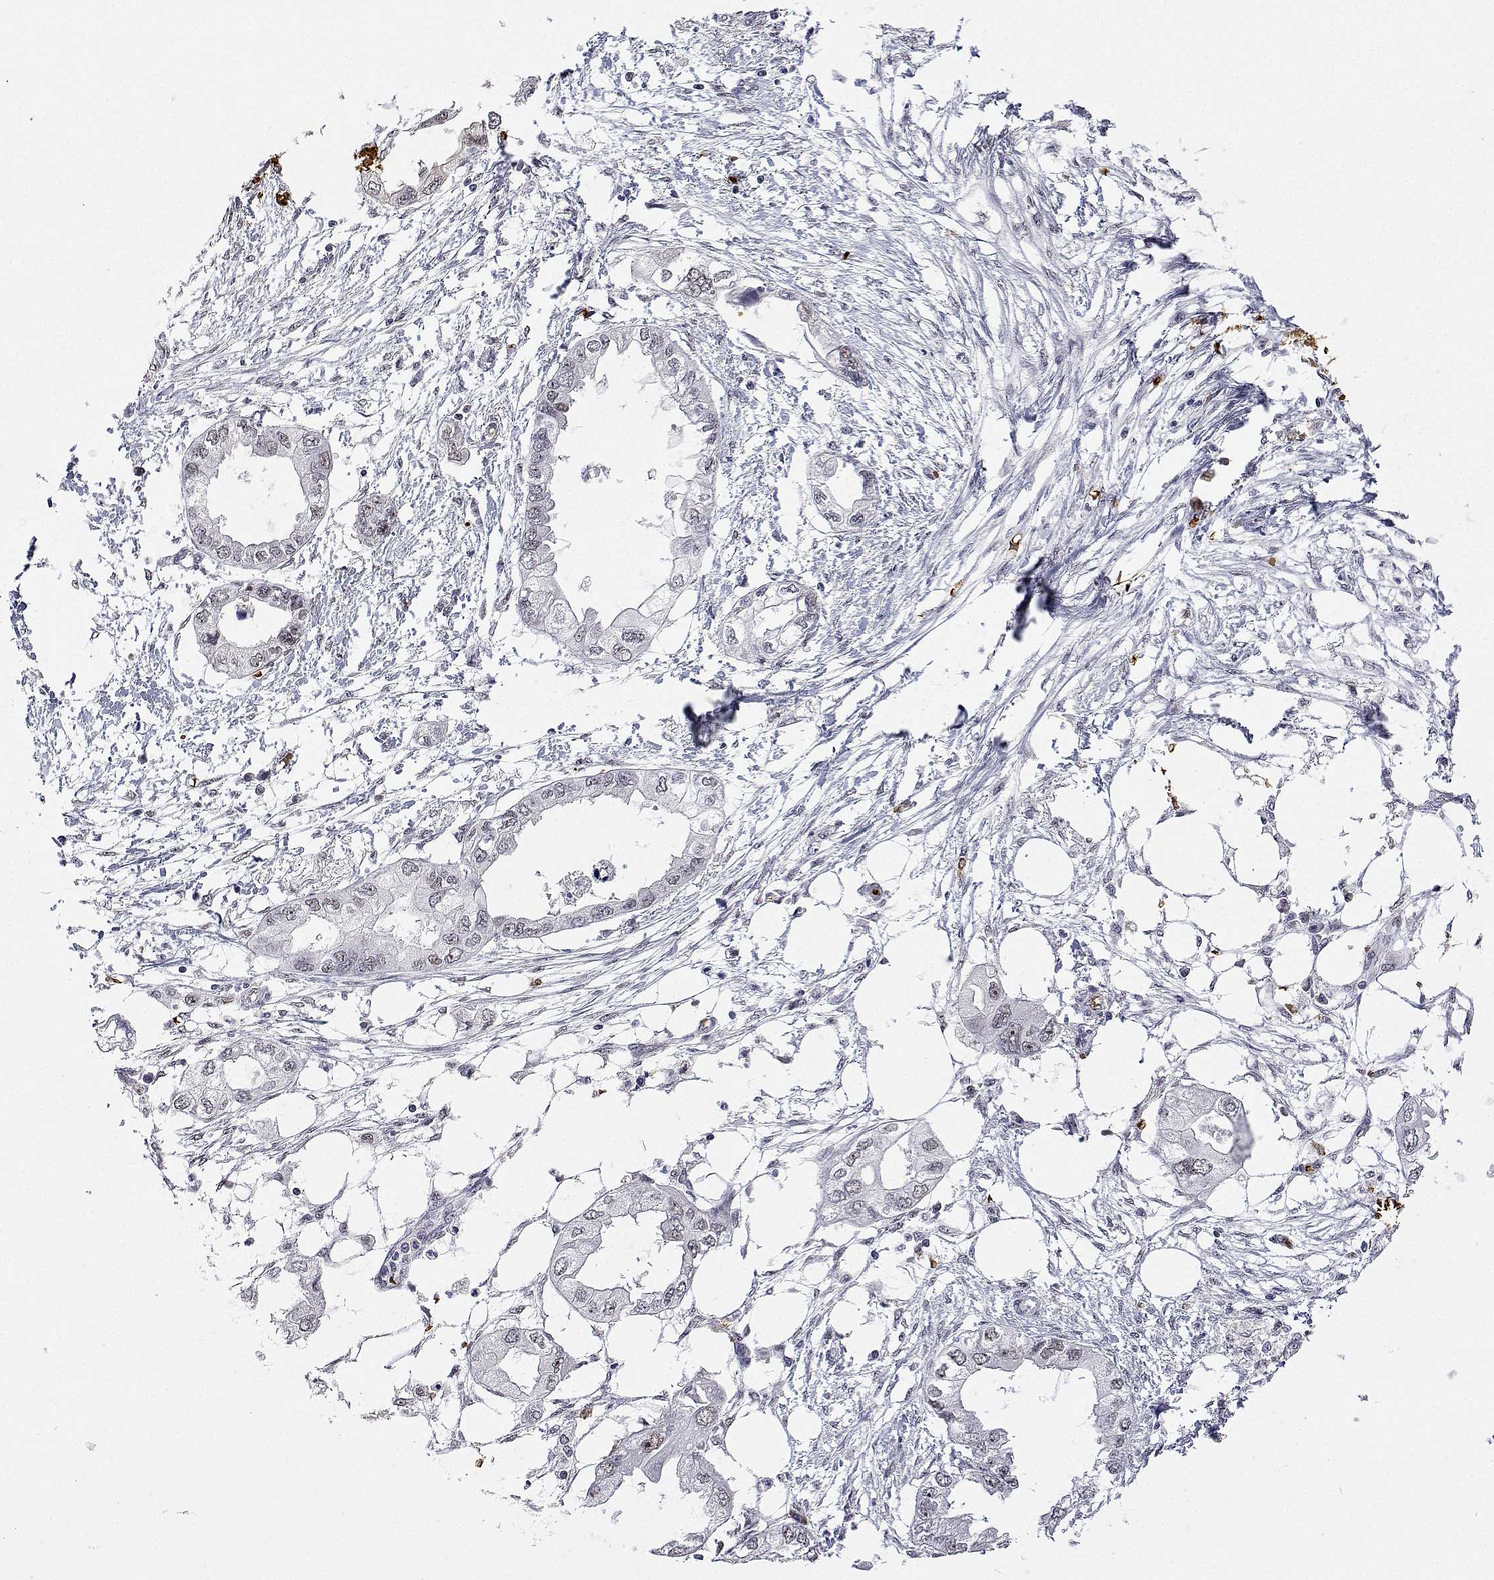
{"staining": {"intensity": "weak", "quantity": "<25%", "location": "nuclear"}, "tissue": "endometrial cancer", "cell_type": "Tumor cells", "image_type": "cancer", "snomed": [{"axis": "morphology", "description": "Adenocarcinoma, NOS"}, {"axis": "morphology", "description": "Adenocarcinoma, metastatic, NOS"}, {"axis": "topography", "description": "Adipose tissue"}, {"axis": "topography", "description": "Endometrium"}], "caption": "IHC of human endometrial cancer (adenocarcinoma) reveals no expression in tumor cells.", "gene": "ADAR", "patient": {"sex": "female", "age": 67}}